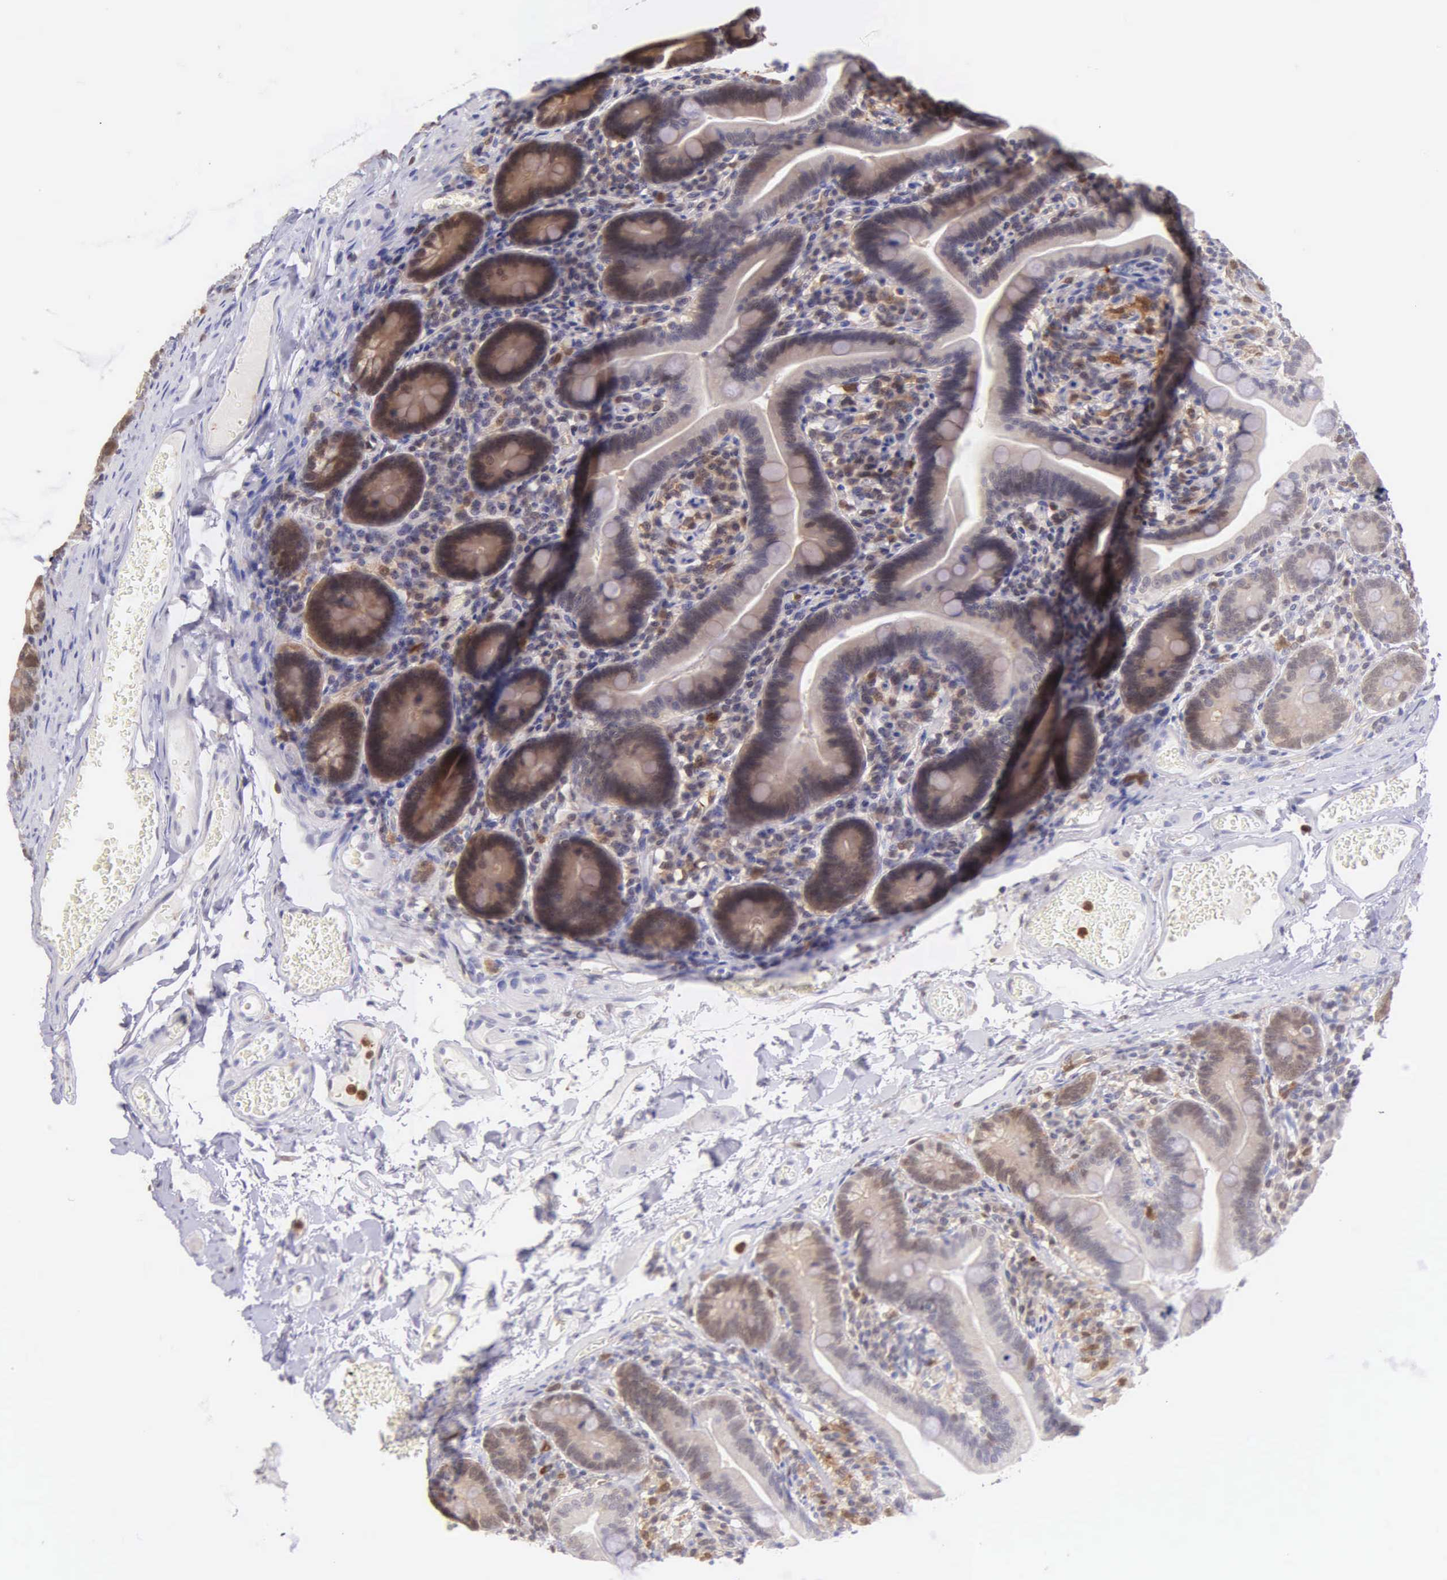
{"staining": {"intensity": "weak", "quantity": "25%-75%", "location": "cytoplasmic/membranous"}, "tissue": "duodenum", "cell_type": "Glandular cells", "image_type": "normal", "snomed": [{"axis": "morphology", "description": "Normal tissue, NOS"}, {"axis": "topography", "description": "Duodenum"}], "caption": "About 25%-75% of glandular cells in normal human duodenum show weak cytoplasmic/membranous protein positivity as visualized by brown immunohistochemical staining.", "gene": "BID", "patient": {"sex": "female", "age": 75}}